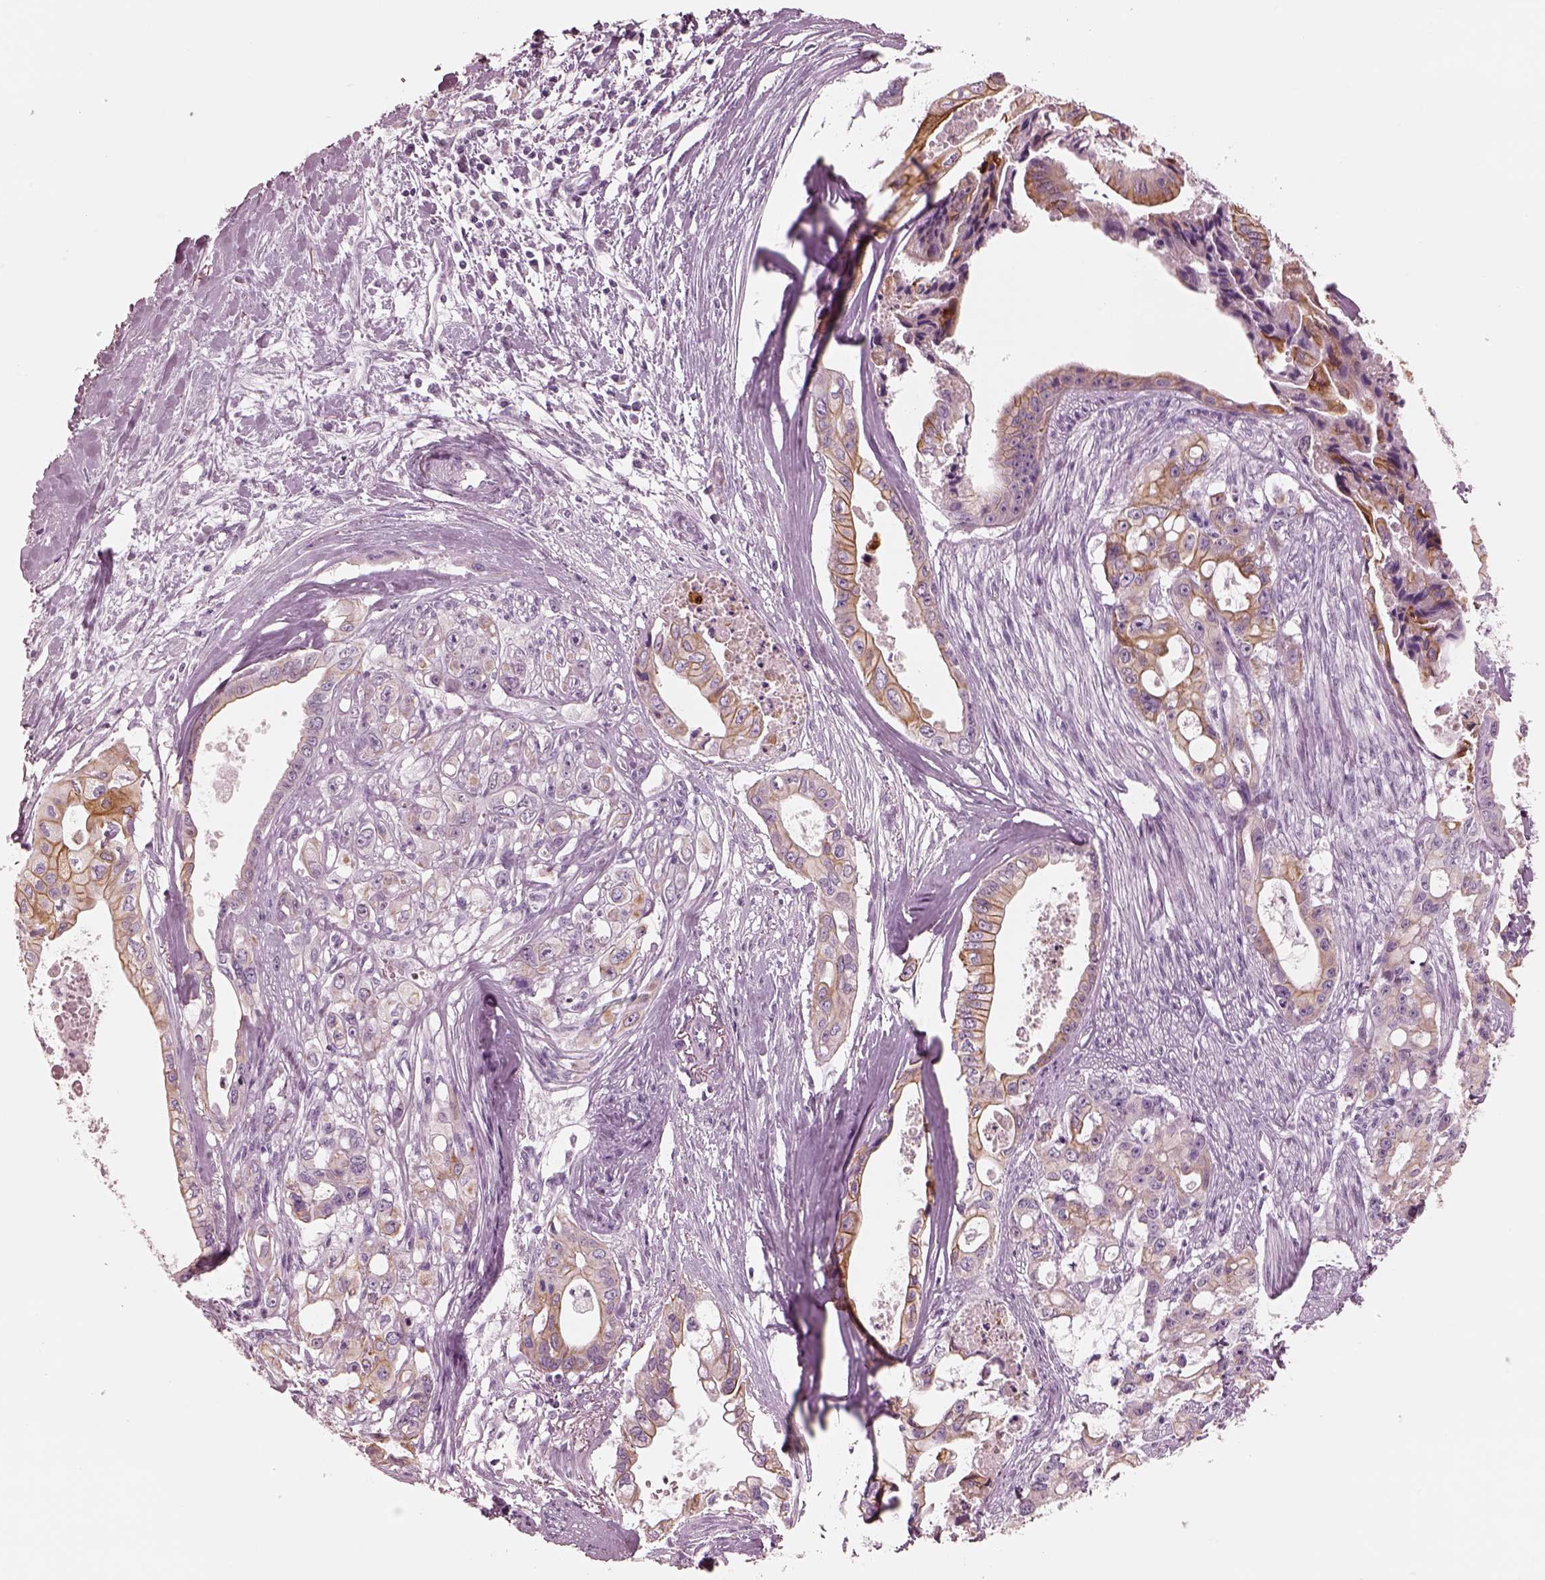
{"staining": {"intensity": "moderate", "quantity": "25%-75%", "location": "cytoplasmic/membranous"}, "tissue": "pancreatic cancer", "cell_type": "Tumor cells", "image_type": "cancer", "snomed": [{"axis": "morphology", "description": "Adenocarcinoma, NOS"}, {"axis": "topography", "description": "Pancreas"}], "caption": "DAB (3,3'-diaminobenzidine) immunohistochemical staining of pancreatic cancer displays moderate cytoplasmic/membranous protein positivity in about 25%-75% of tumor cells.", "gene": "PON3", "patient": {"sex": "male", "age": 60}}